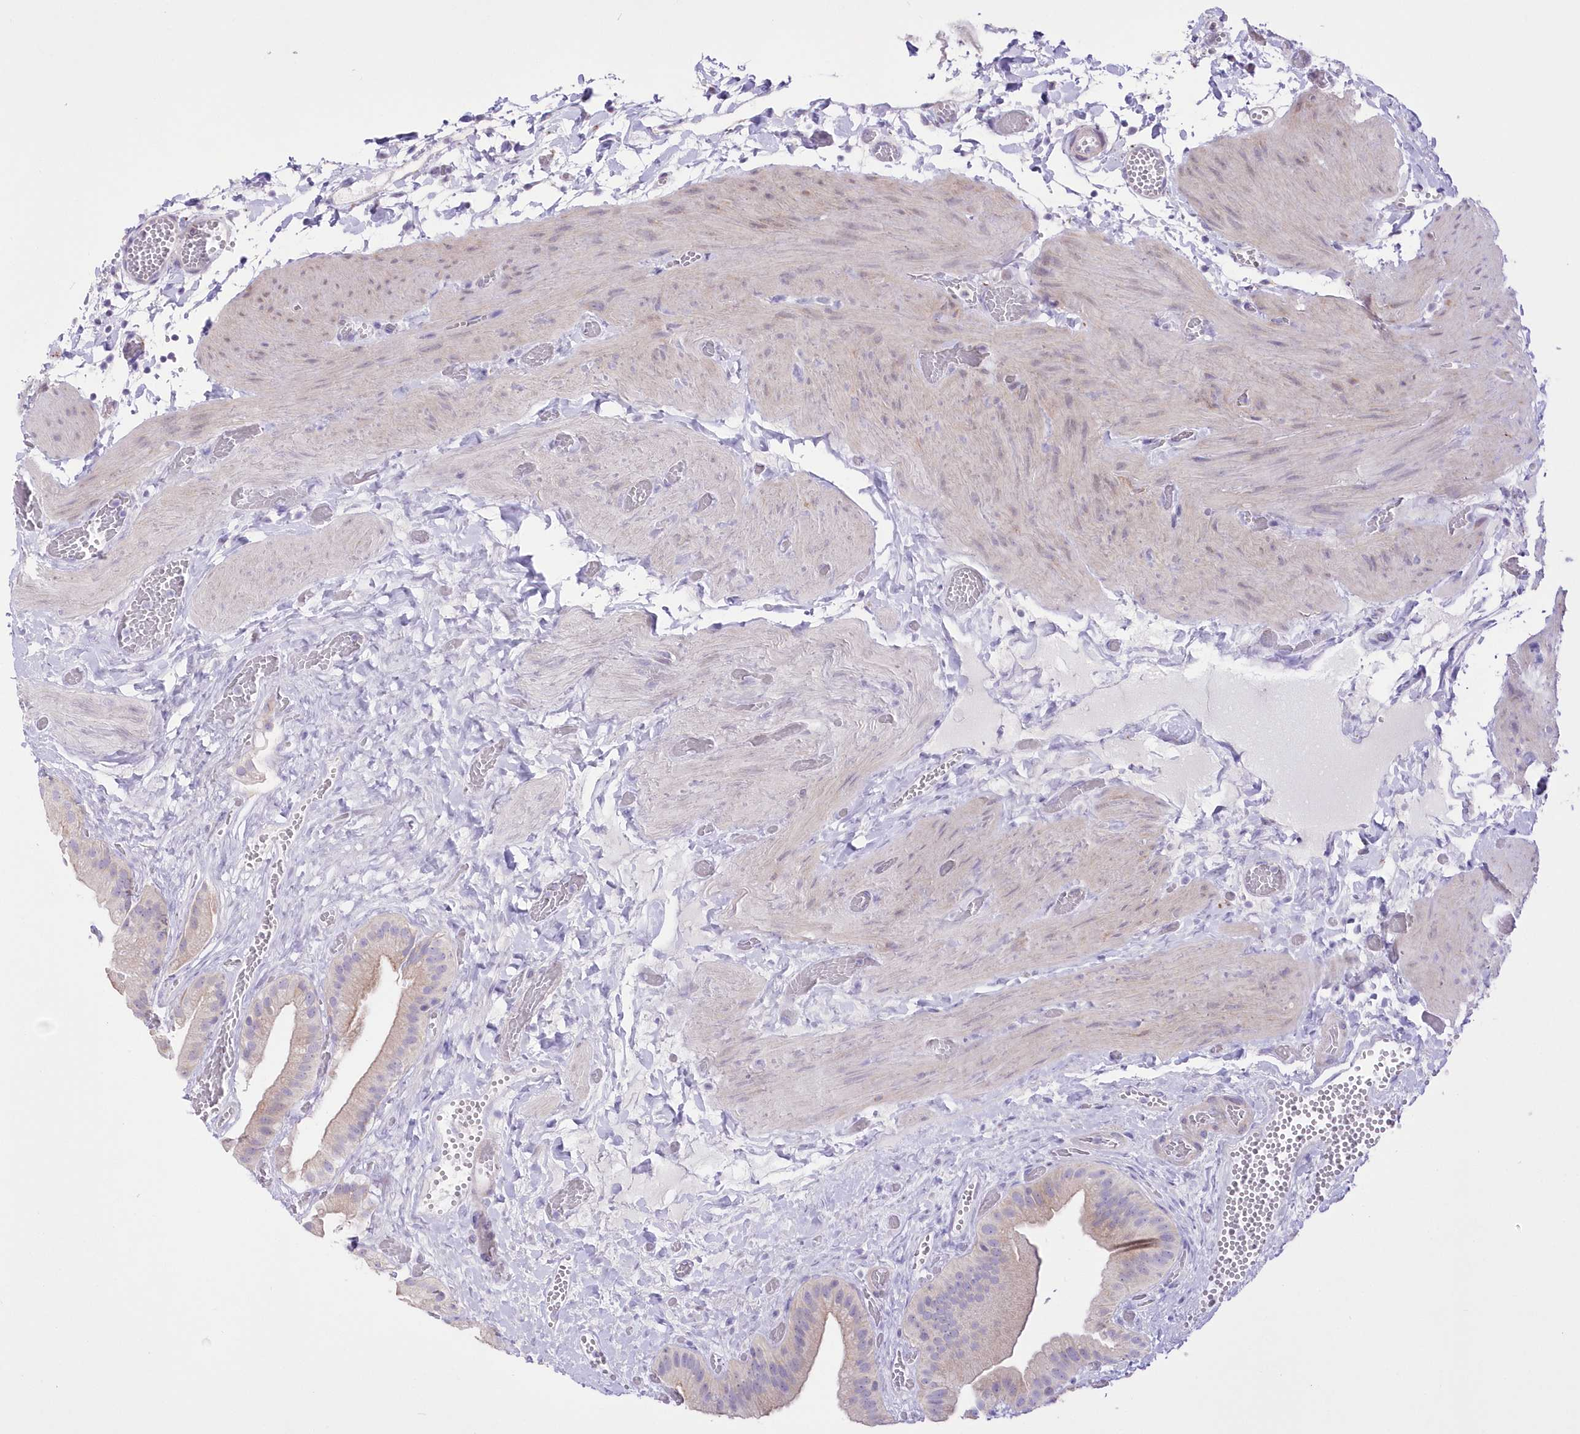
{"staining": {"intensity": "weak", "quantity": "25%-75%", "location": "cytoplasmic/membranous"}, "tissue": "gallbladder", "cell_type": "Glandular cells", "image_type": "normal", "snomed": [{"axis": "morphology", "description": "Normal tissue, NOS"}, {"axis": "topography", "description": "Gallbladder"}], "caption": "Immunohistochemical staining of benign gallbladder shows 25%-75% levels of weak cytoplasmic/membranous protein expression in approximately 25%-75% of glandular cells. (Brightfield microscopy of DAB IHC at high magnification).", "gene": "FAM241B", "patient": {"sex": "female", "age": 64}}